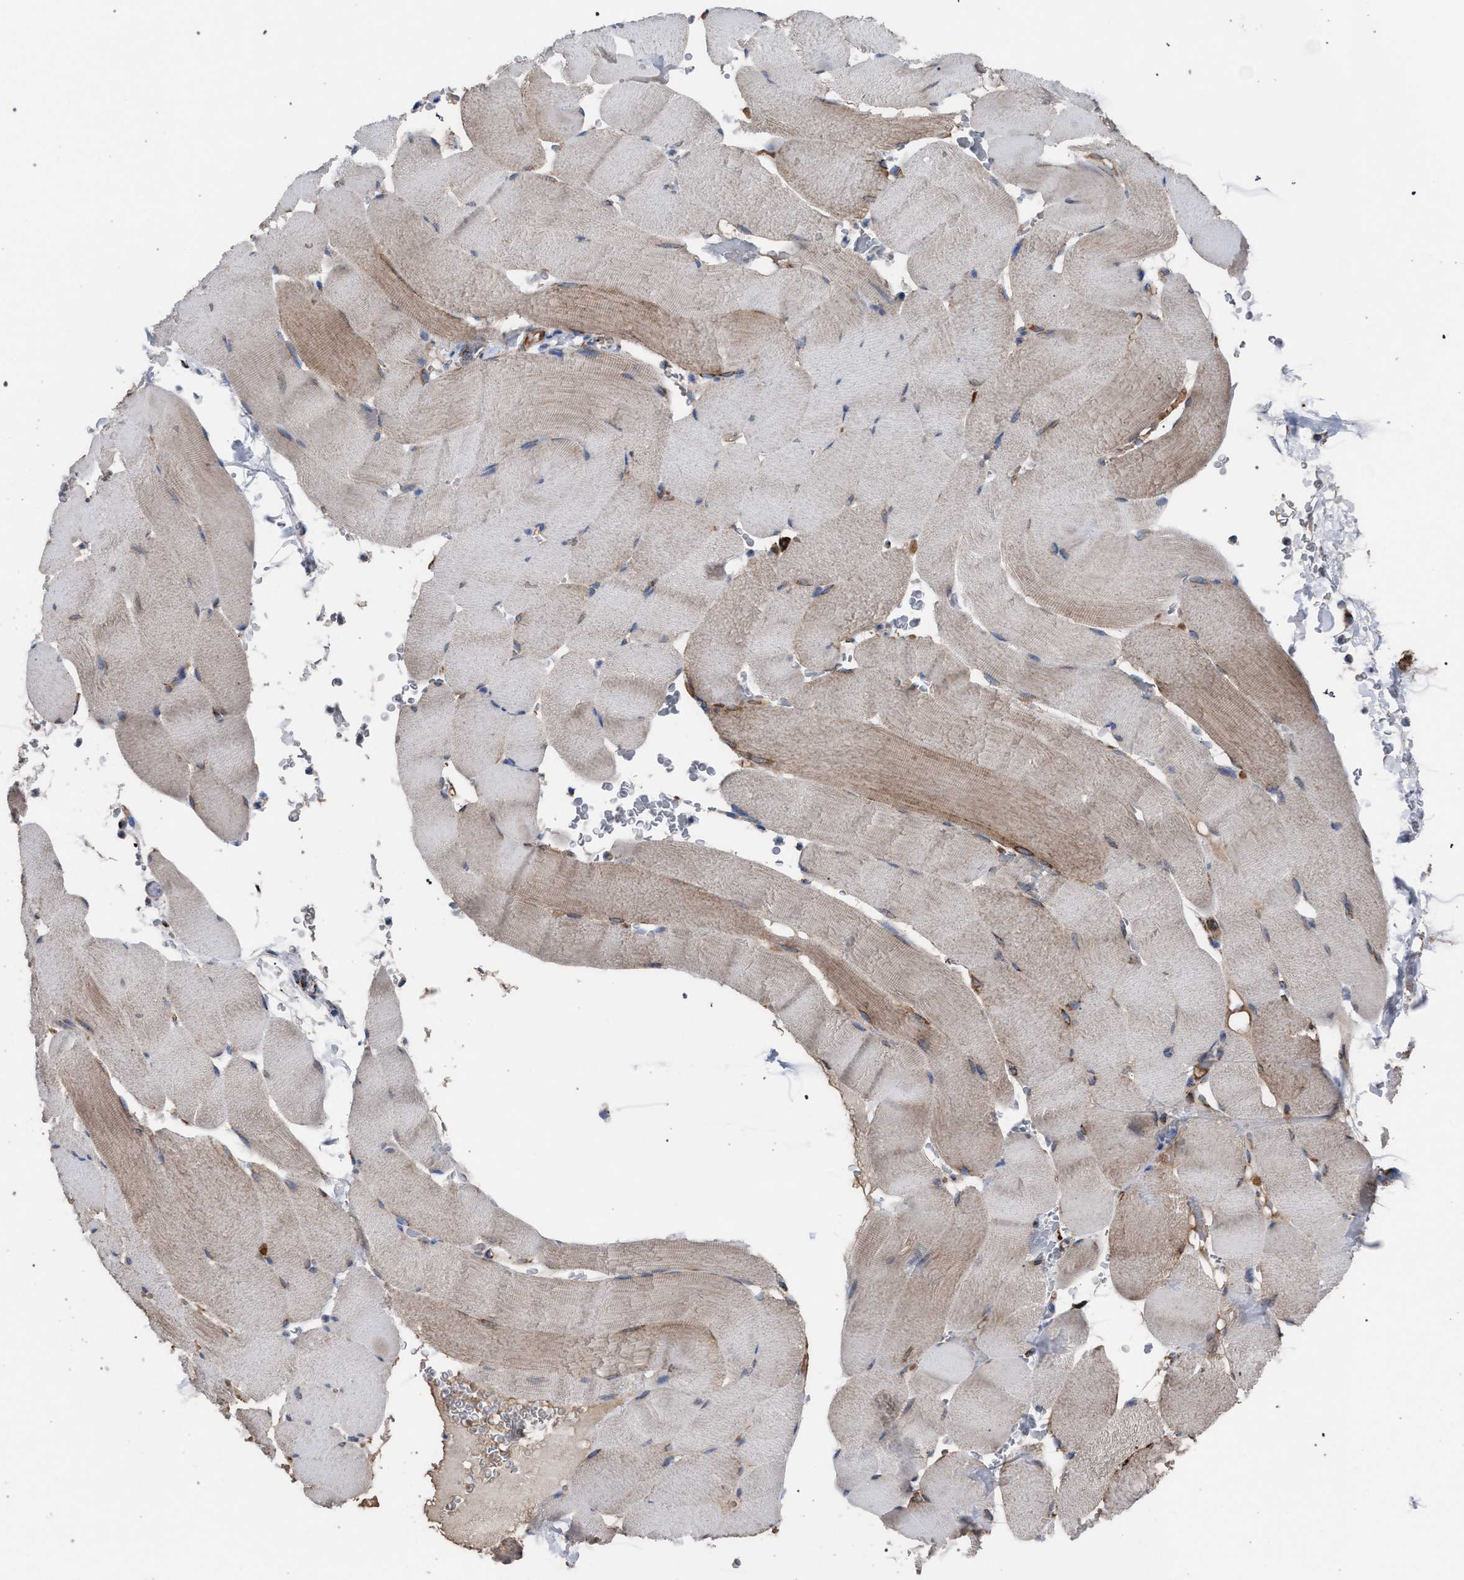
{"staining": {"intensity": "weak", "quantity": "25%-75%", "location": "cytoplasmic/membranous"}, "tissue": "skeletal muscle", "cell_type": "Myocytes", "image_type": "normal", "snomed": [{"axis": "morphology", "description": "Normal tissue, NOS"}, {"axis": "topography", "description": "Skeletal muscle"}], "caption": "Benign skeletal muscle displays weak cytoplasmic/membranous positivity in about 25%-75% of myocytes, visualized by immunohistochemistry.", "gene": "VPS13A", "patient": {"sex": "male", "age": 62}}